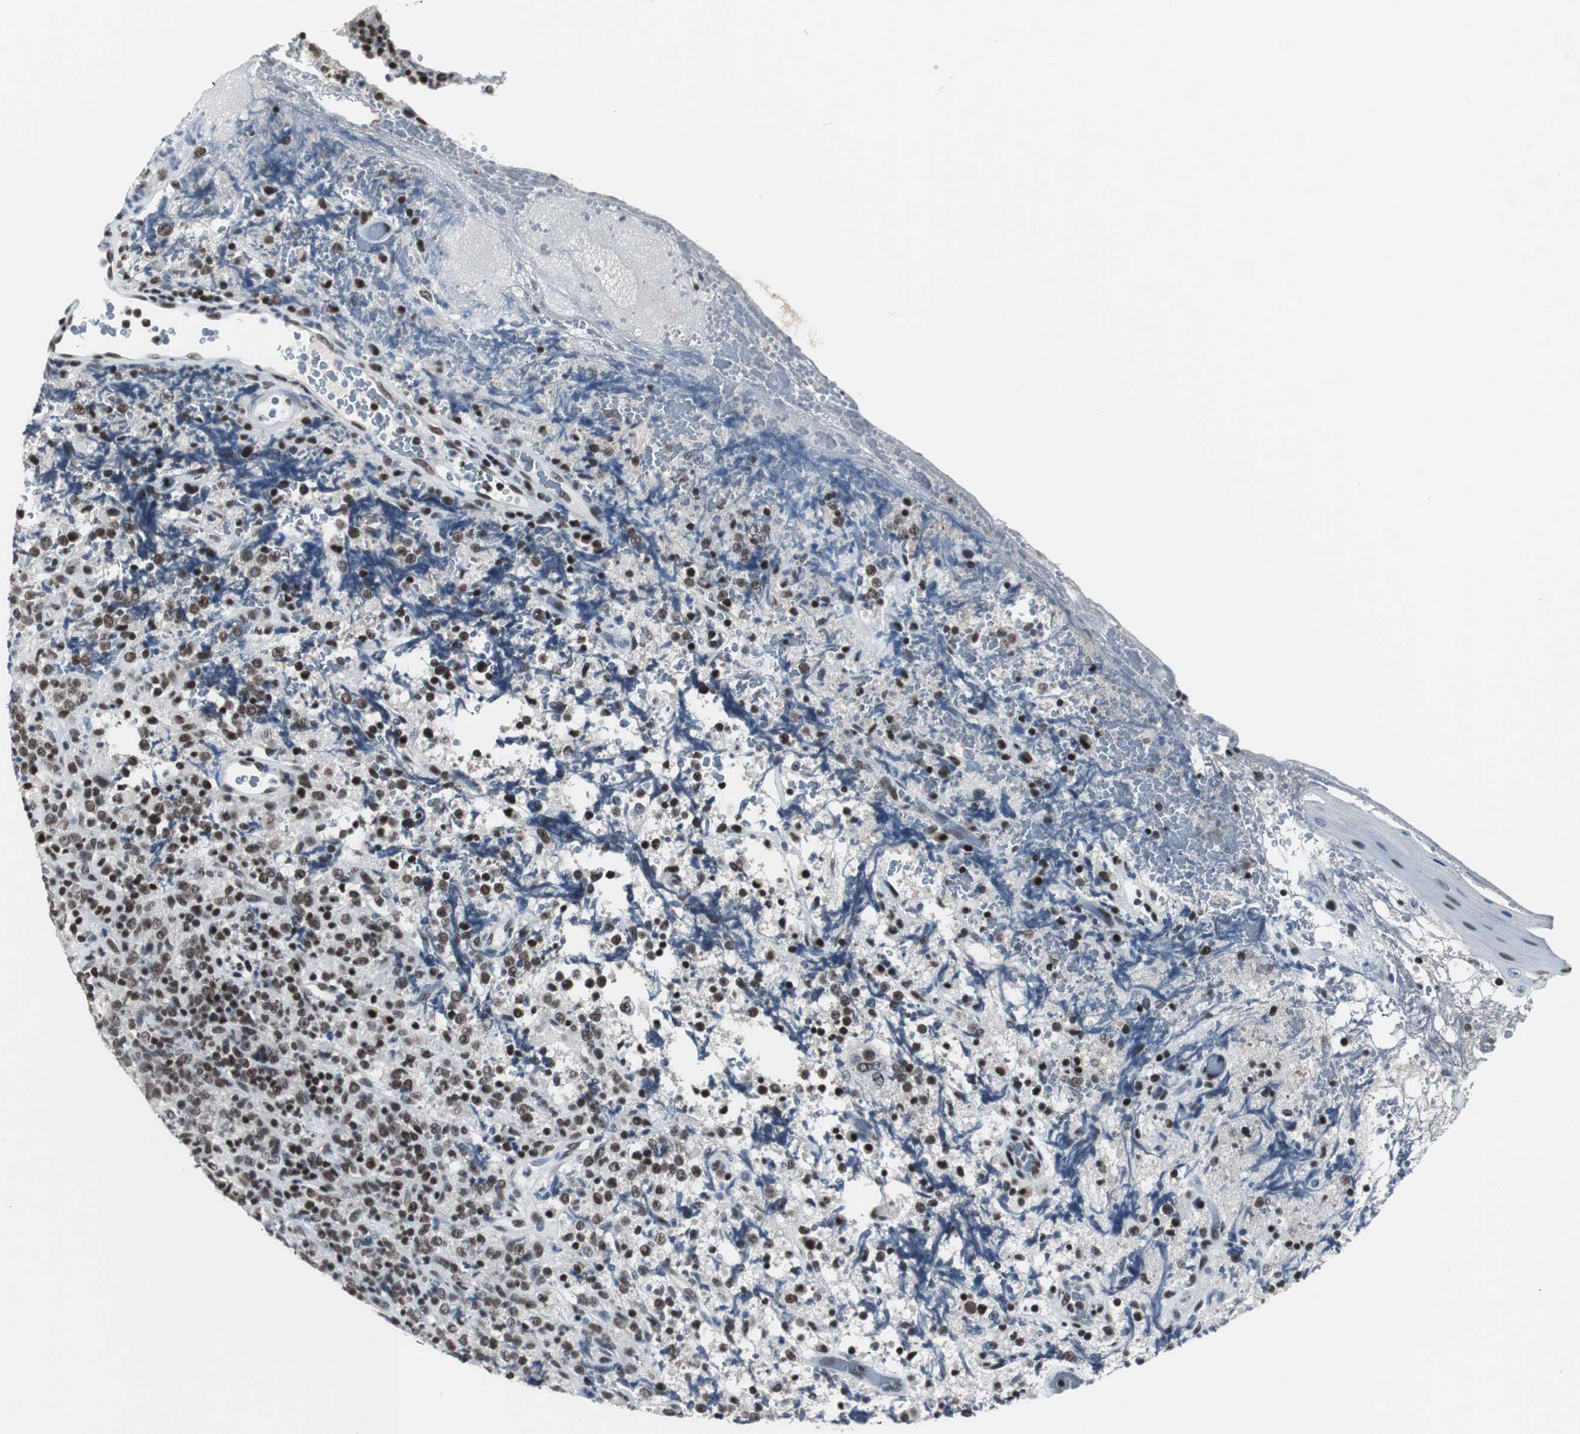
{"staining": {"intensity": "moderate", "quantity": ">75%", "location": "nuclear"}, "tissue": "lymphoma", "cell_type": "Tumor cells", "image_type": "cancer", "snomed": [{"axis": "morphology", "description": "Malignant lymphoma, non-Hodgkin's type, High grade"}, {"axis": "topography", "description": "Tonsil"}], "caption": "High-magnification brightfield microscopy of lymphoma stained with DAB (3,3'-diaminobenzidine) (brown) and counterstained with hematoxylin (blue). tumor cells exhibit moderate nuclear positivity is seen in about>75% of cells.", "gene": "RAD9A", "patient": {"sex": "female", "age": 36}}